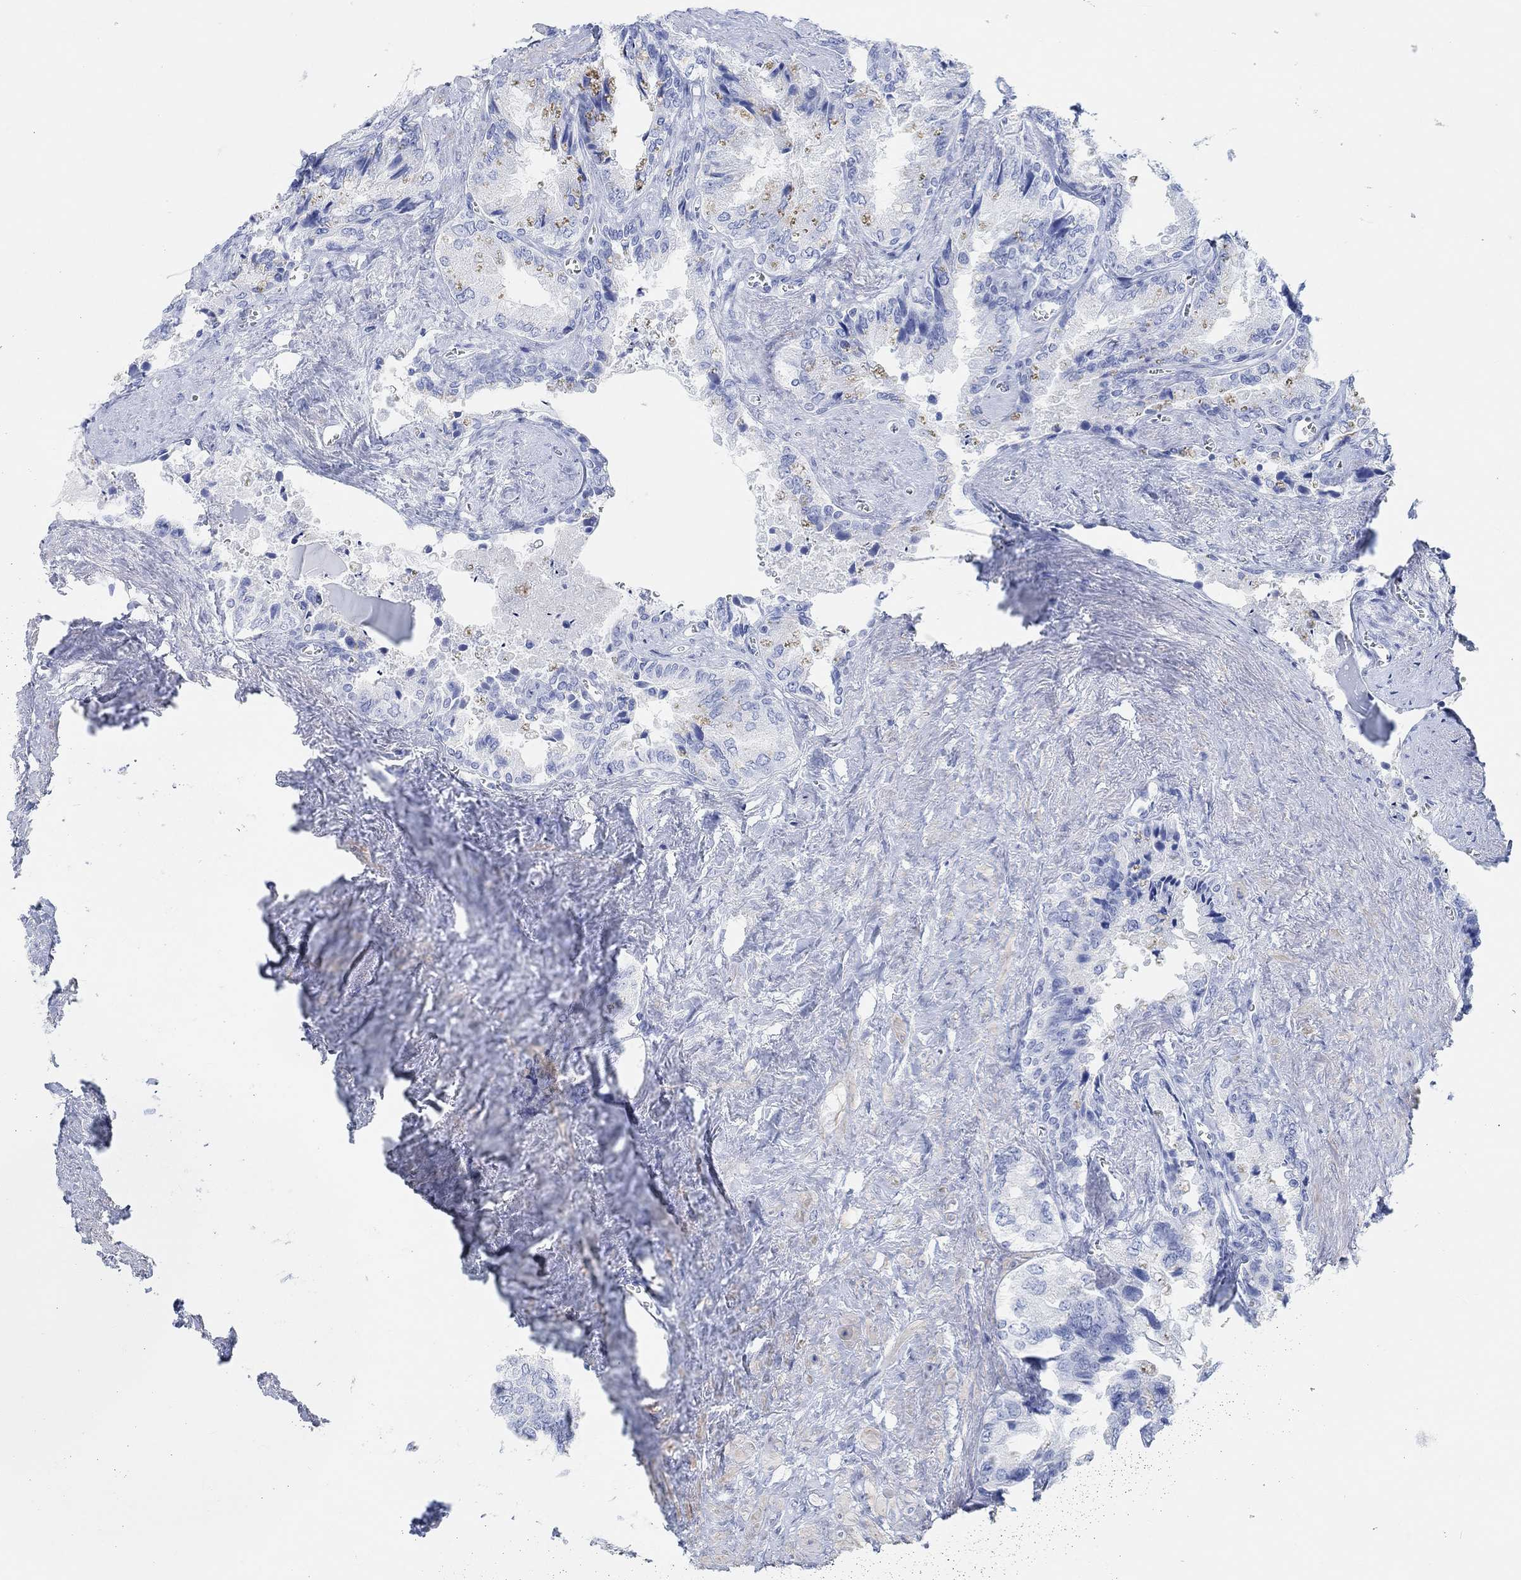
{"staining": {"intensity": "negative", "quantity": "none", "location": "none"}, "tissue": "seminal vesicle", "cell_type": "Glandular cells", "image_type": "normal", "snomed": [{"axis": "morphology", "description": "Normal tissue, NOS"}, {"axis": "topography", "description": "Seminal veicle"}], "caption": "DAB (3,3'-diaminobenzidine) immunohistochemical staining of benign seminal vesicle reveals no significant expression in glandular cells.", "gene": "ANKRD33", "patient": {"sex": "male", "age": 67}}